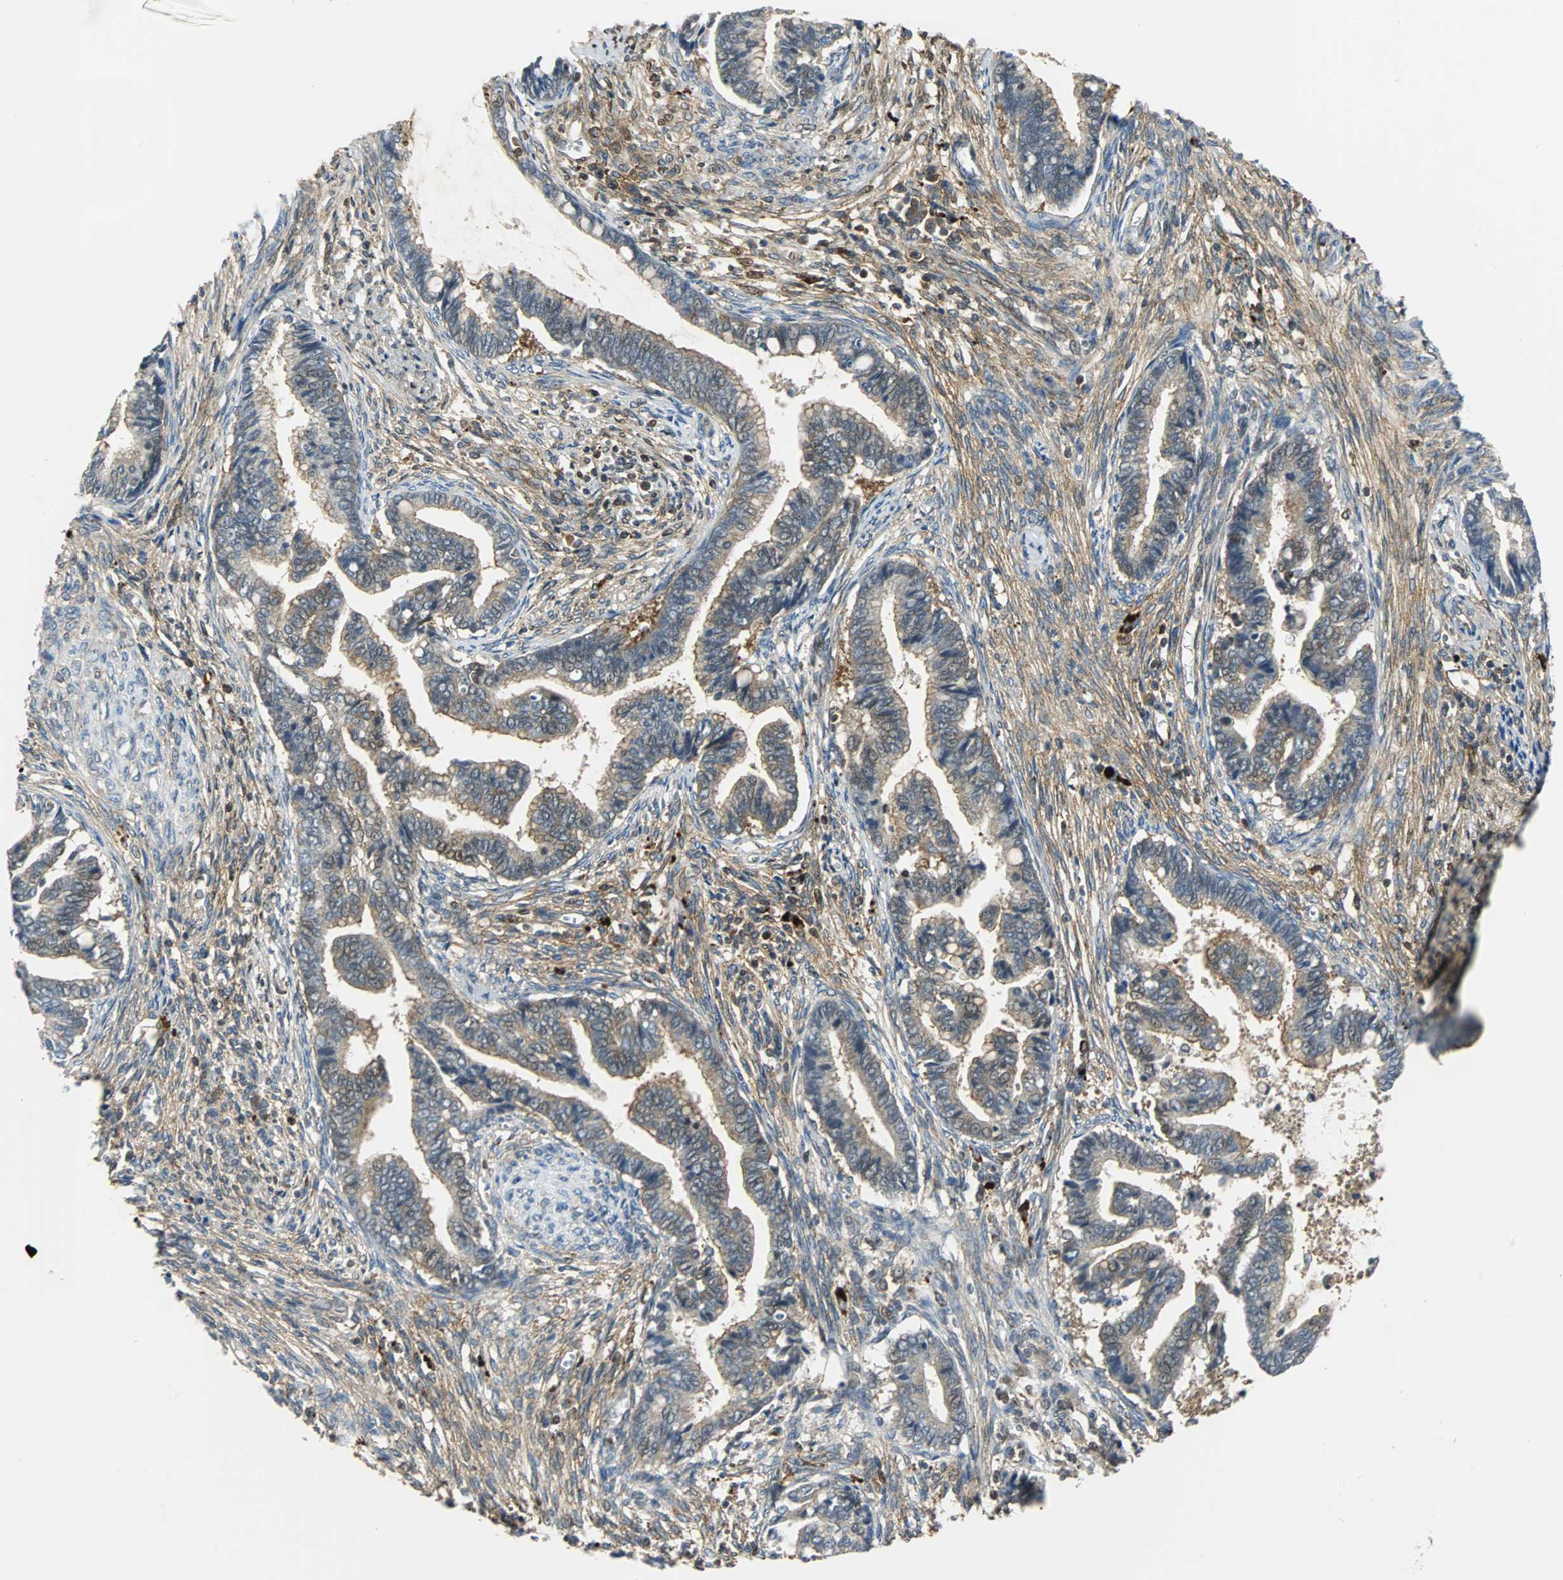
{"staining": {"intensity": "moderate", "quantity": ">75%", "location": "cytoplasmic/membranous"}, "tissue": "cervical cancer", "cell_type": "Tumor cells", "image_type": "cancer", "snomed": [{"axis": "morphology", "description": "Adenocarcinoma, NOS"}, {"axis": "topography", "description": "Cervix"}], "caption": "A brown stain shows moderate cytoplasmic/membranous positivity of a protein in cervical cancer tumor cells. (DAB (3,3'-diaminobenzidine) IHC, brown staining for protein, blue staining for nuclei).", "gene": "RELA", "patient": {"sex": "female", "age": 44}}